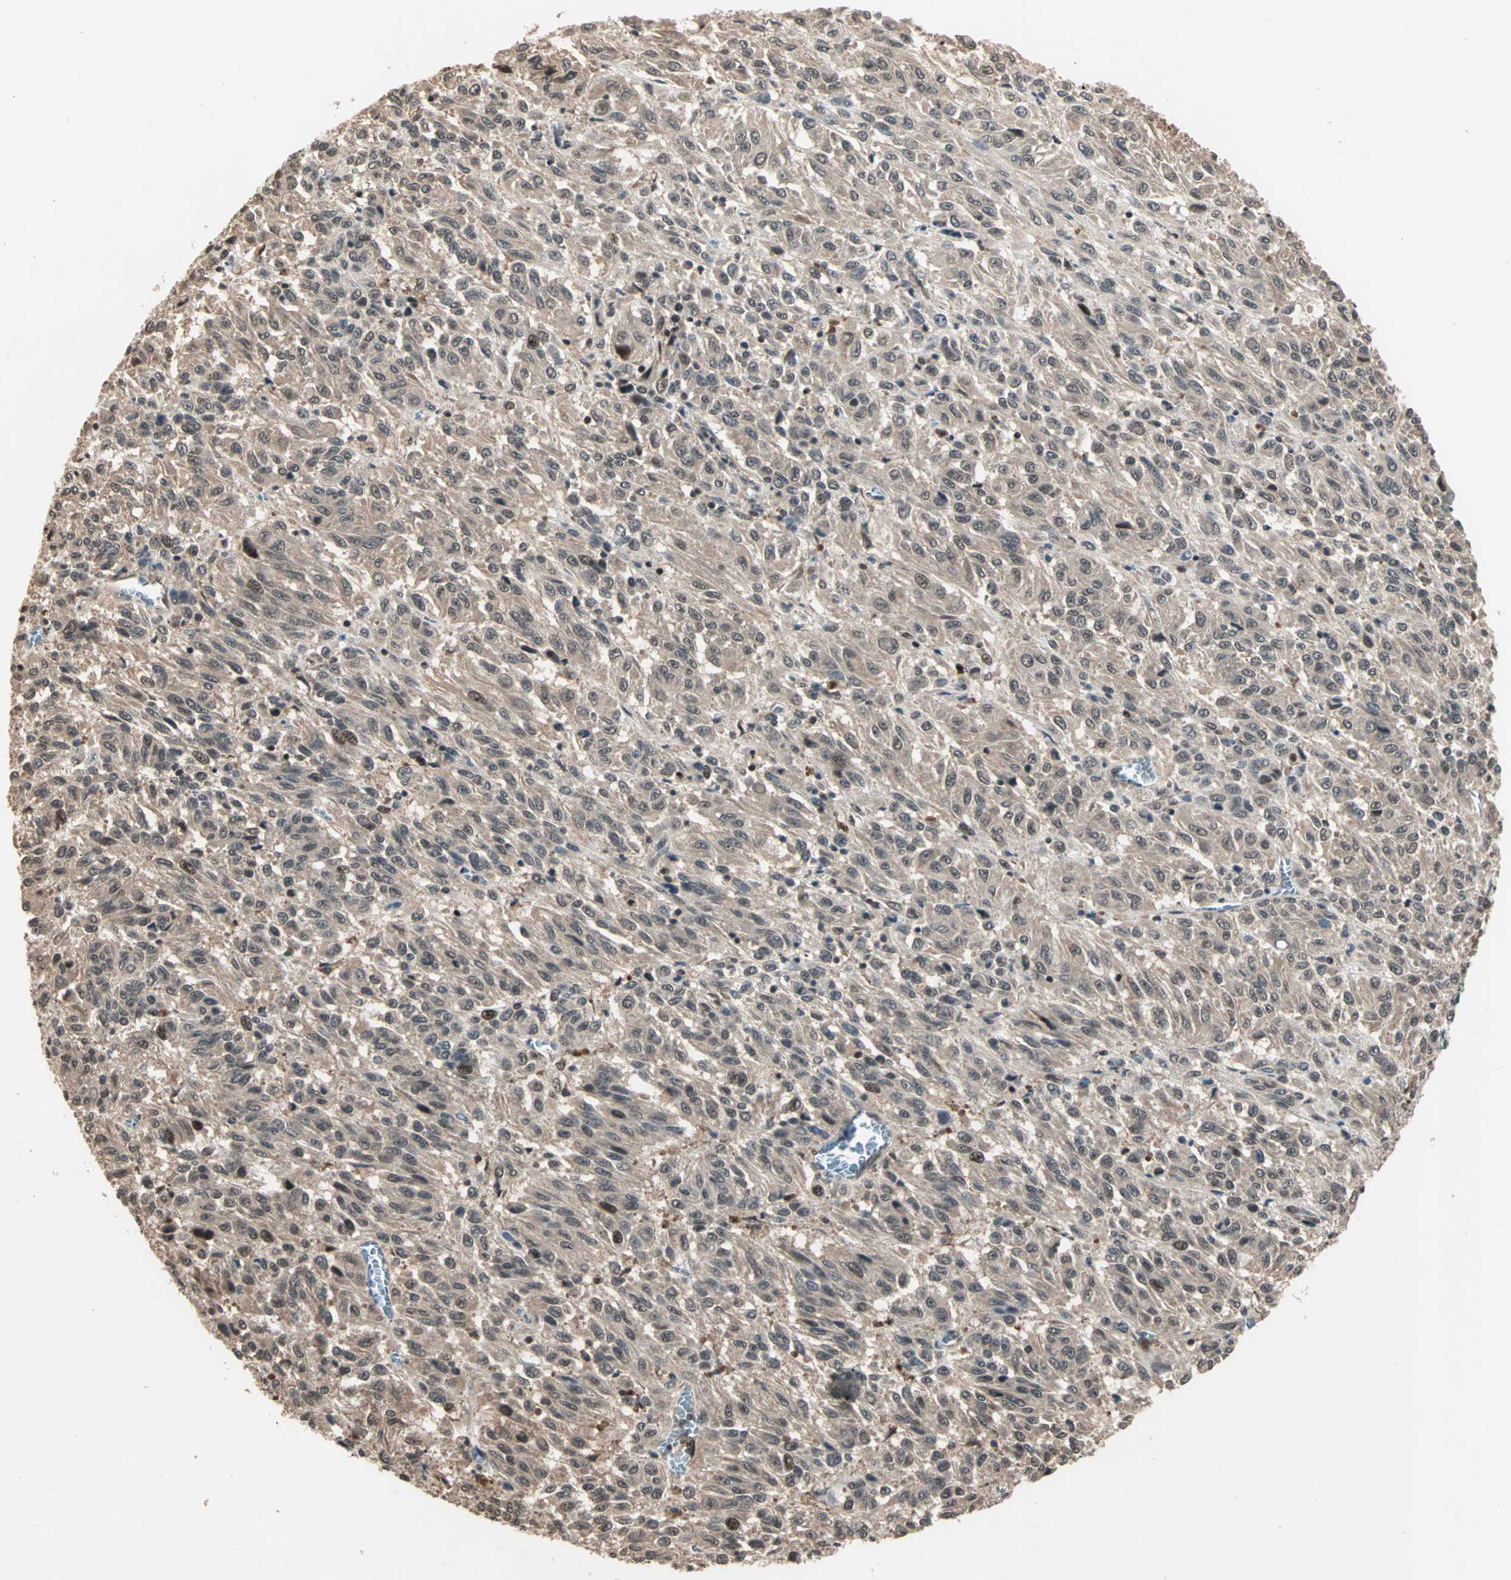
{"staining": {"intensity": "weak", "quantity": ">75%", "location": "cytoplasmic/membranous,nuclear"}, "tissue": "melanoma", "cell_type": "Tumor cells", "image_type": "cancer", "snomed": [{"axis": "morphology", "description": "Malignant melanoma, Metastatic site"}, {"axis": "topography", "description": "Lung"}], "caption": "This micrograph displays malignant melanoma (metastatic site) stained with immunohistochemistry (IHC) to label a protein in brown. The cytoplasmic/membranous and nuclear of tumor cells show weak positivity for the protein. Nuclei are counter-stained blue.", "gene": "ZNF701", "patient": {"sex": "male", "age": 64}}